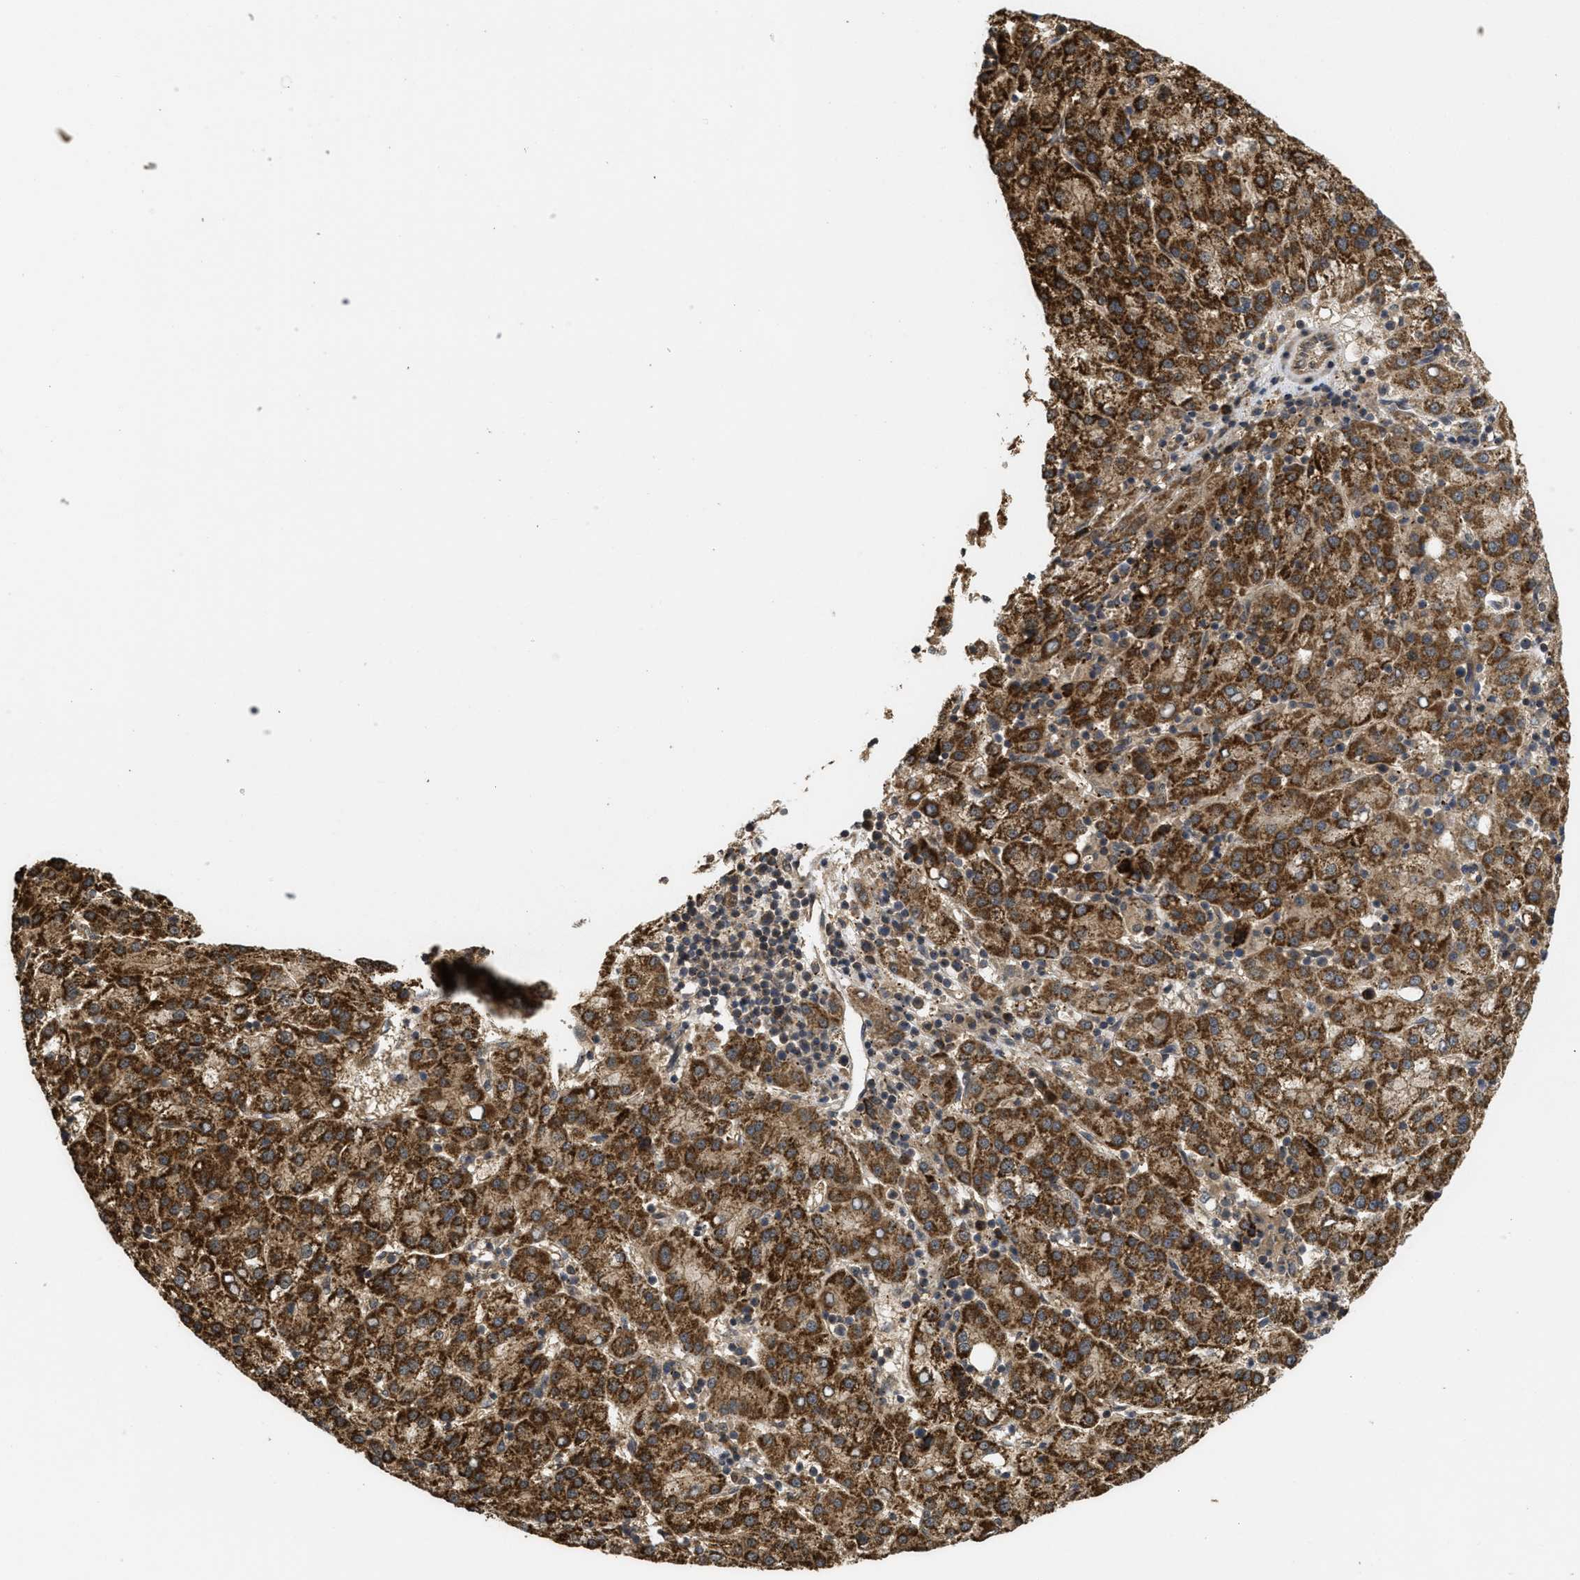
{"staining": {"intensity": "strong", "quantity": ">75%", "location": "cytoplasmic/membranous"}, "tissue": "liver cancer", "cell_type": "Tumor cells", "image_type": "cancer", "snomed": [{"axis": "morphology", "description": "Carcinoma, Hepatocellular, NOS"}, {"axis": "topography", "description": "Liver"}], "caption": "The immunohistochemical stain highlights strong cytoplasmic/membranous staining in tumor cells of liver cancer tissue.", "gene": "FZD6", "patient": {"sex": "female", "age": 58}}